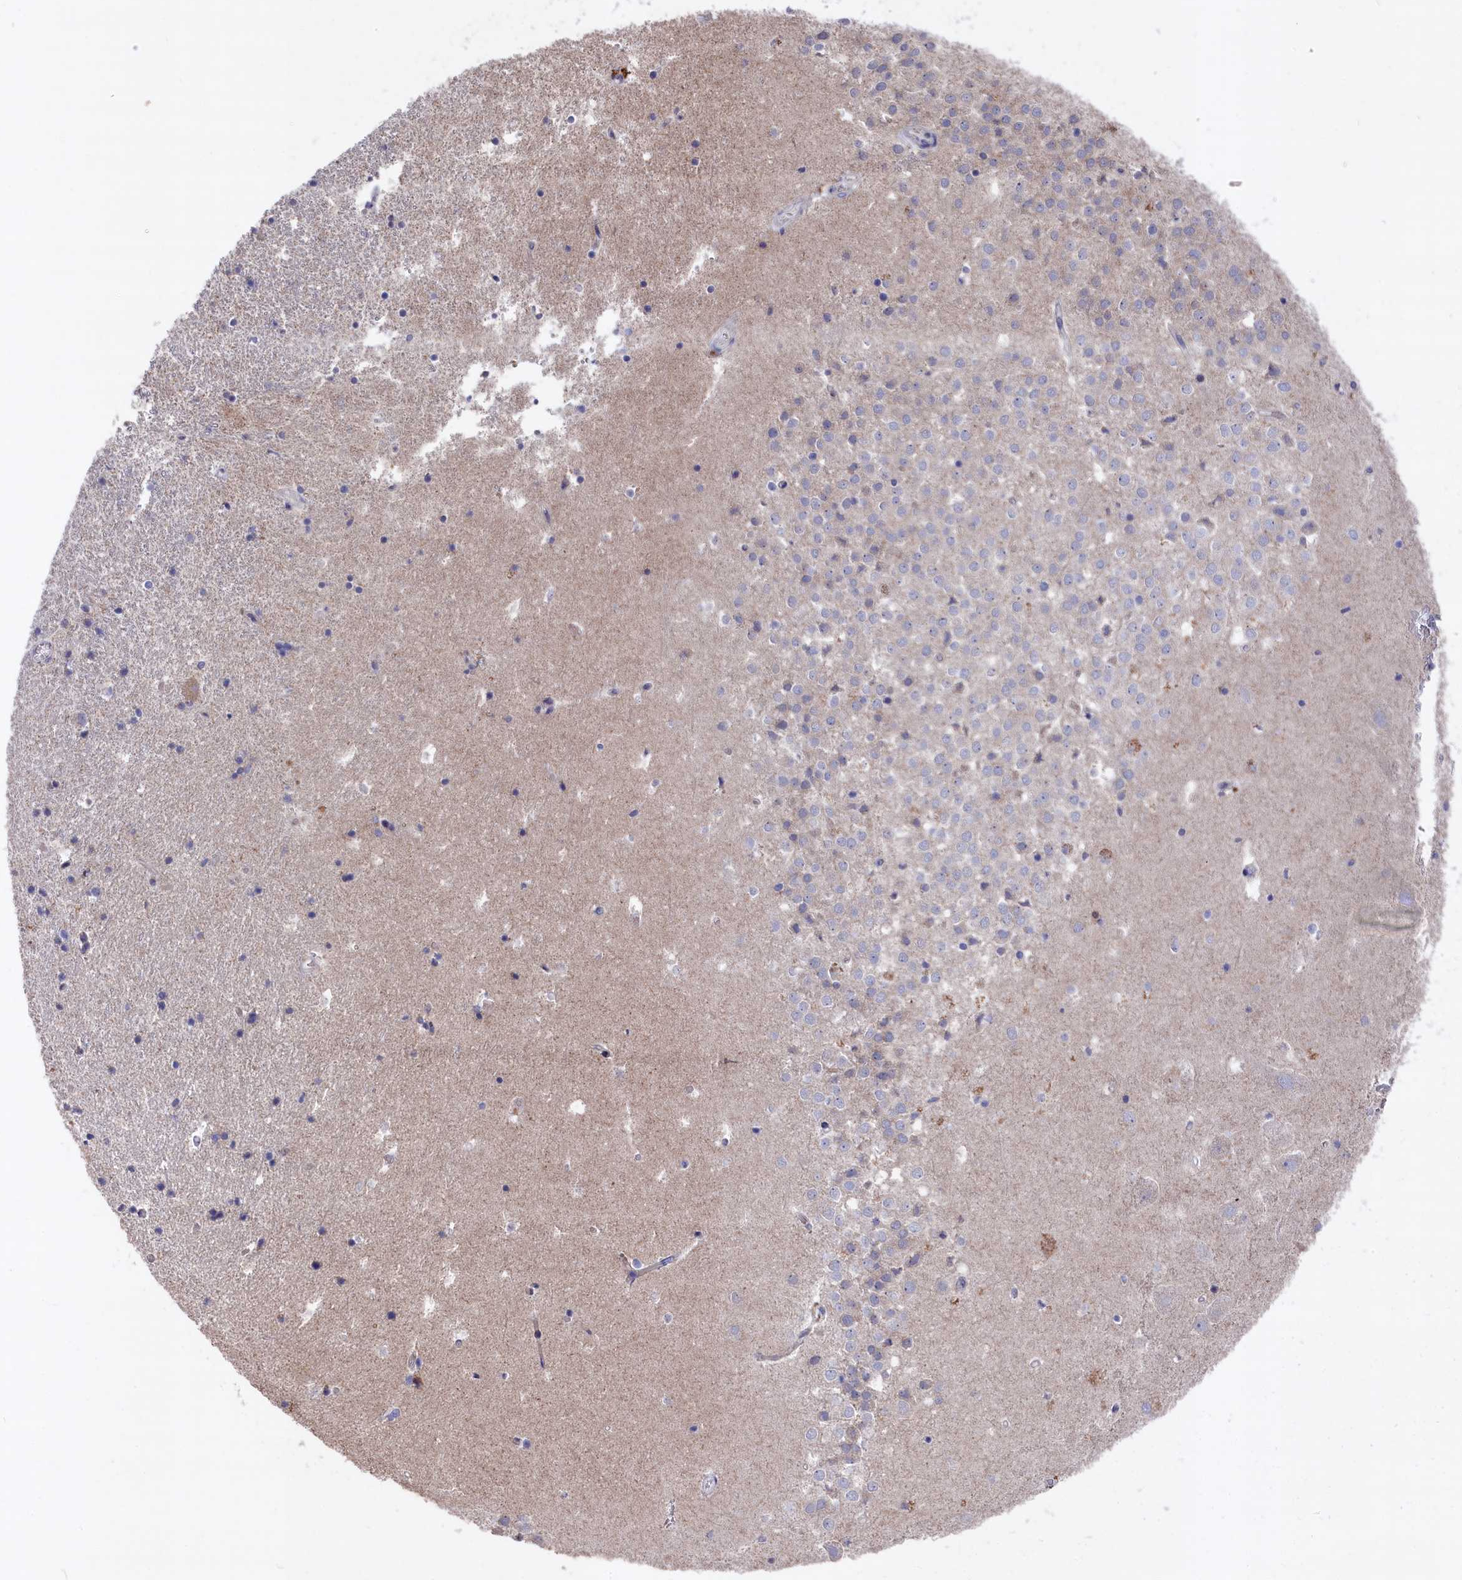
{"staining": {"intensity": "negative", "quantity": "none", "location": "none"}, "tissue": "hippocampus", "cell_type": "Glial cells", "image_type": "normal", "snomed": [{"axis": "morphology", "description": "Normal tissue, NOS"}, {"axis": "topography", "description": "Hippocampus"}], "caption": "This is an IHC histopathology image of unremarkable hippocampus. There is no expression in glial cells.", "gene": "GPR108", "patient": {"sex": "female", "age": 52}}